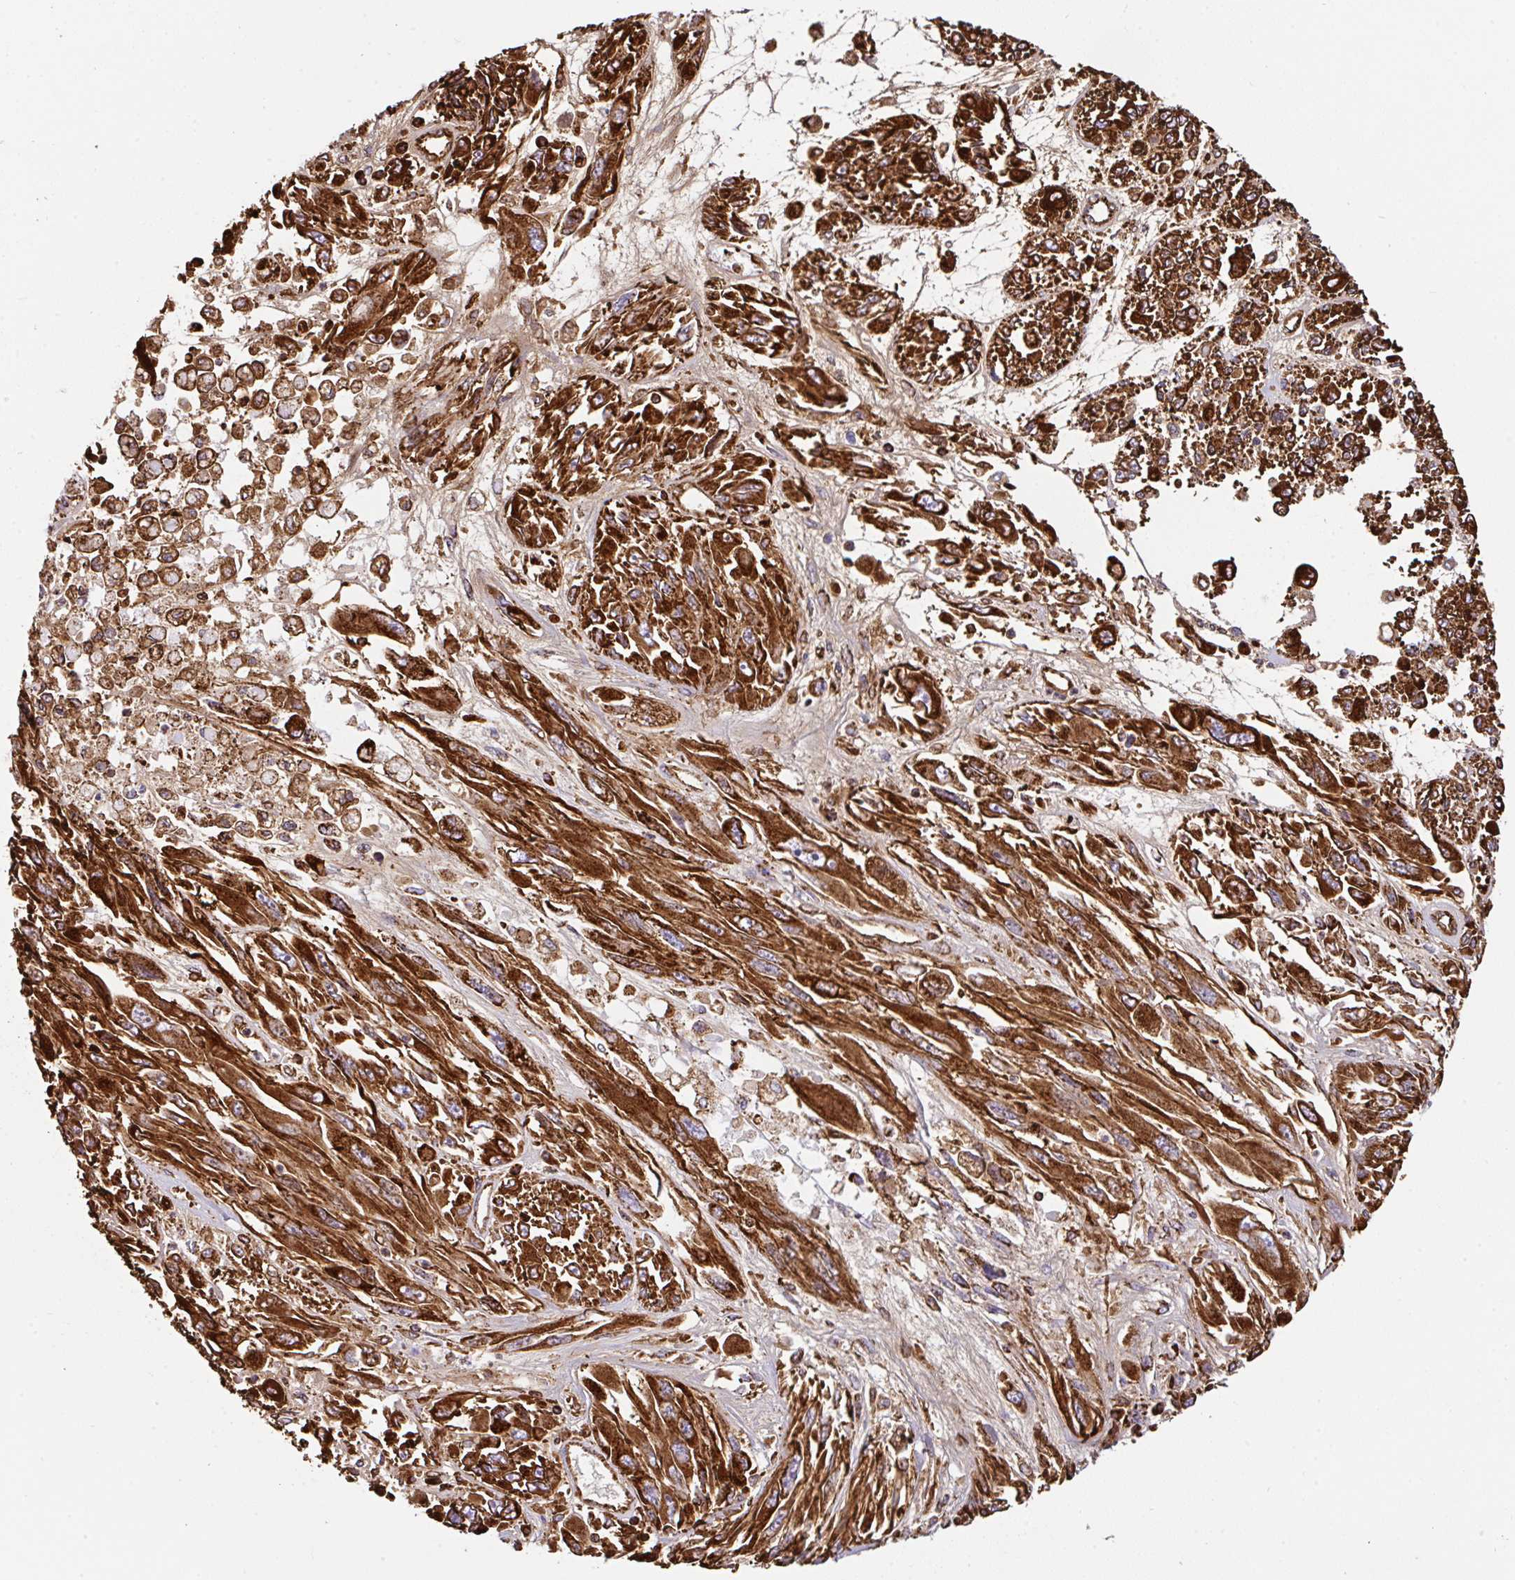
{"staining": {"intensity": "strong", "quantity": ">75%", "location": "cytoplasmic/membranous"}, "tissue": "melanoma", "cell_type": "Tumor cells", "image_type": "cancer", "snomed": [{"axis": "morphology", "description": "Malignant melanoma, NOS"}, {"axis": "topography", "description": "Skin"}], "caption": "Malignant melanoma was stained to show a protein in brown. There is high levels of strong cytoplasmic/membranous expression in approximately >75% of tumor cells.", "gene": "ANKRD33B", "patient": {"sex": "female", "age": 91}}